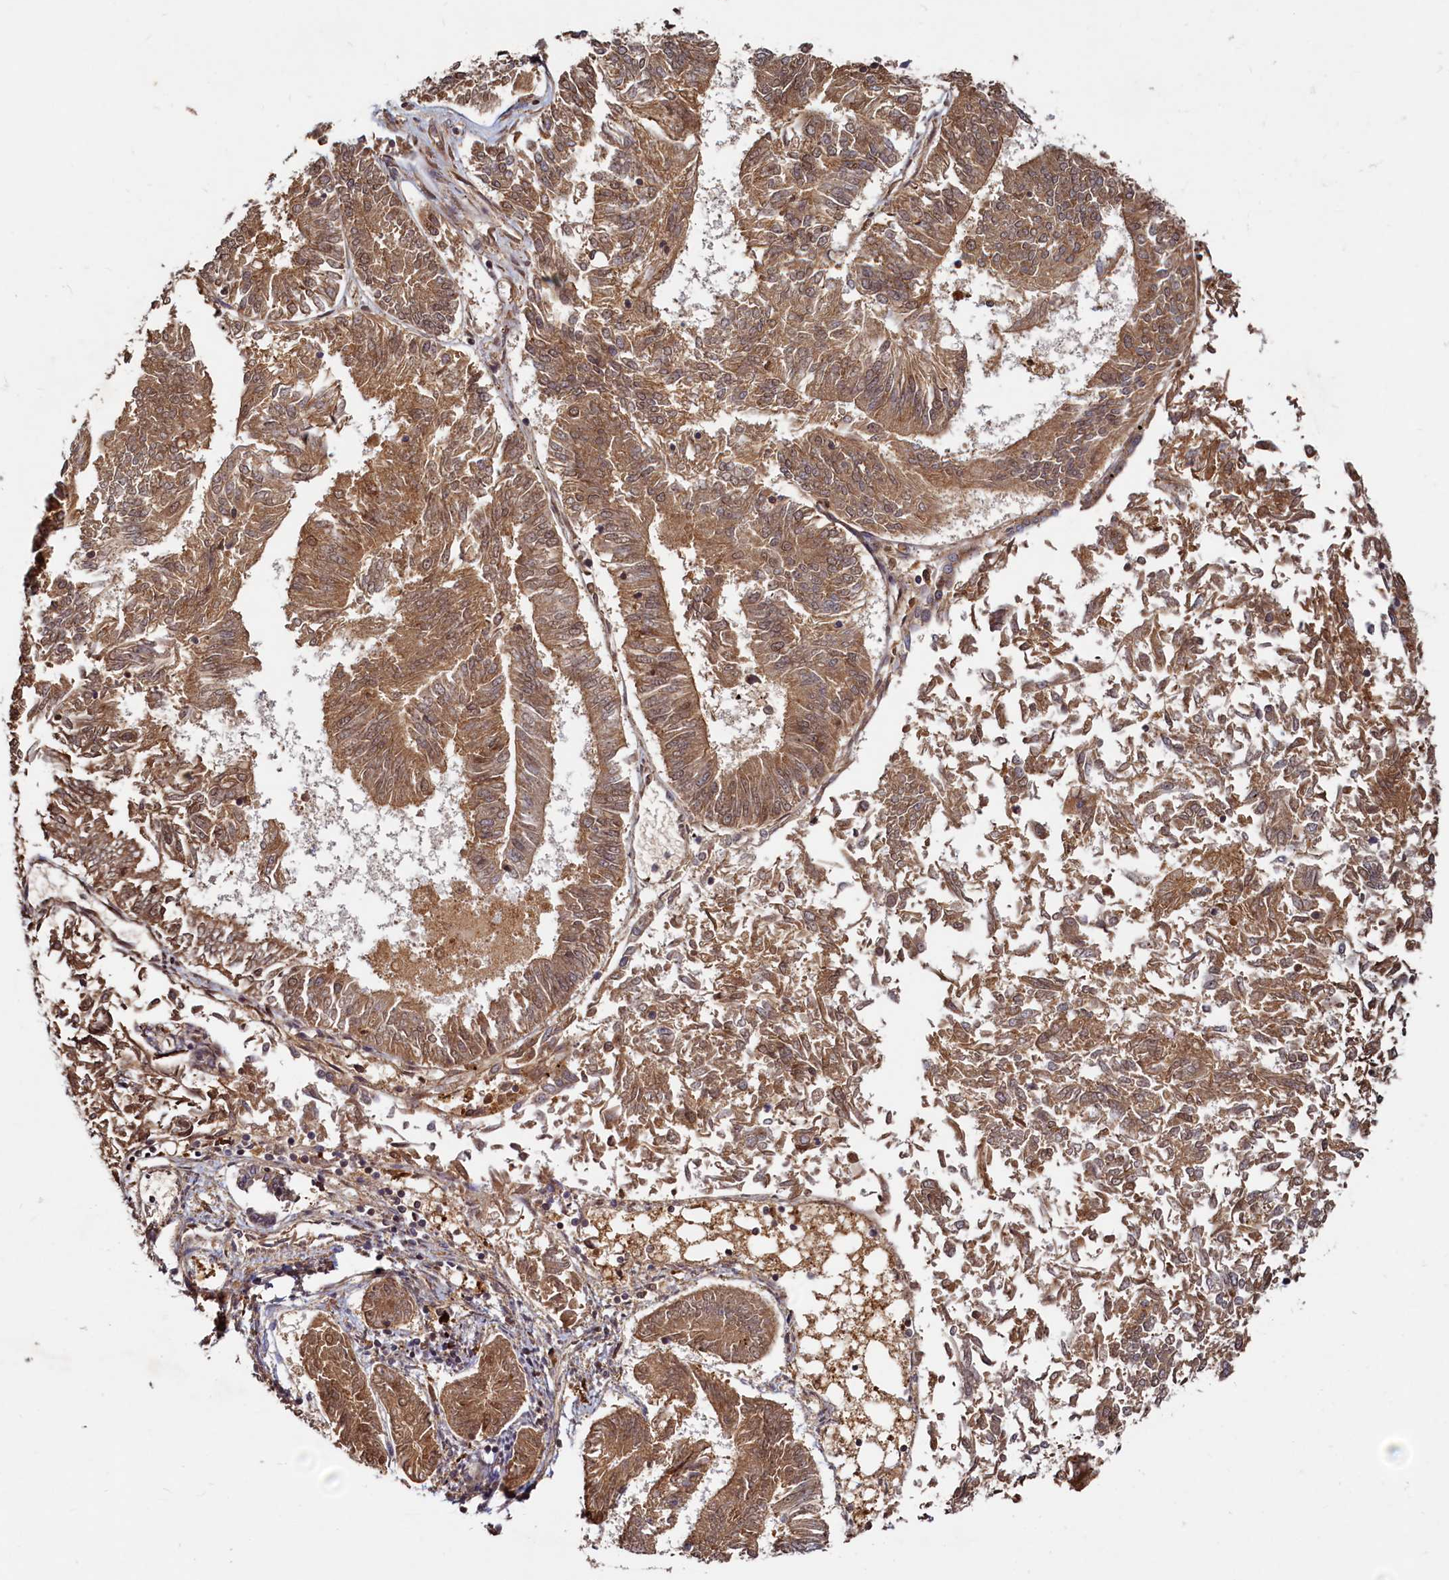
{"staining": {"intensity": "moderate", "quantity": ">75%", "location": "cytoplasmic/membranous"}, "tissue": "endometrial cancer", "cell_type": "Tumor cells", "image_type": "cancer", "snomed": [{"axis": "morphology", "description": "Adenocarcinoma, NOS"}, {"axis": "topography", "description": "Endometrium"}], "caption": "Endometrial cancer (adenocarcinoma) stained for a protein (brown) demonstrates moderate cytoplasmic/membranous positive expression in about >75% of tumor cells.", "gene": "TRAPPC4", "patient": {"sex": "female", "age": 58}}